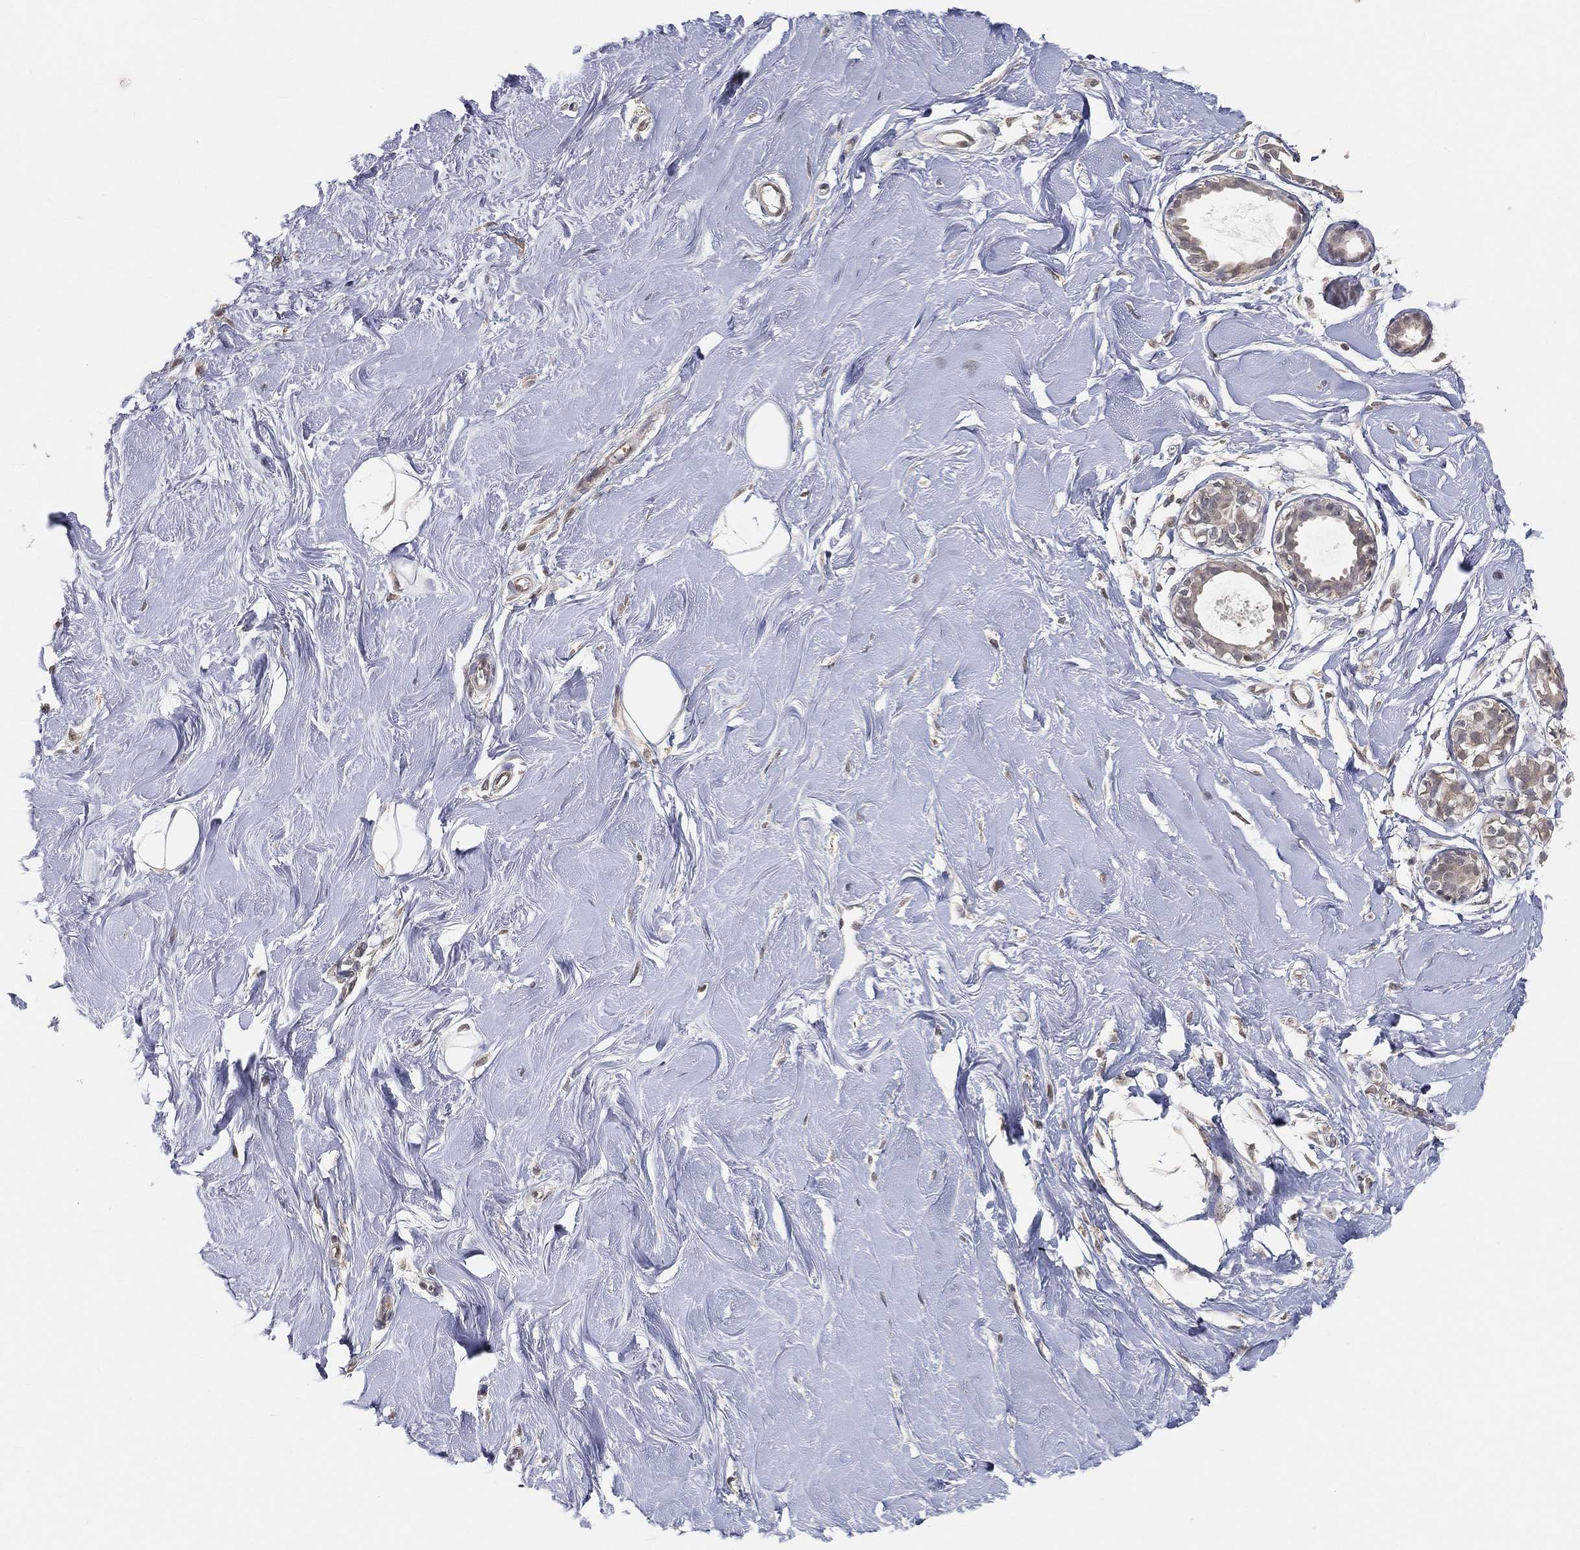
{"staining": {"intensity": "negative", "quantity": "none", "location": "none"}, "tissue": "soft tissue", "cell_type": "Fibroblasts", "image_type": "normal", "snomed": [{"axis": "morphology", "description": "Normal tissue, NOS"}, {"axis": "topography", "description": "Breast"}], "caption": "Fibroblasts show no significant expression in normal soft tissue. (Brightfield microscopy of DAB (3,3'-diaminobenzidine) immunohistochemistry at high magnification).", "gene": "MAPK1", "patient": {"sex": "female", "age": 49}}